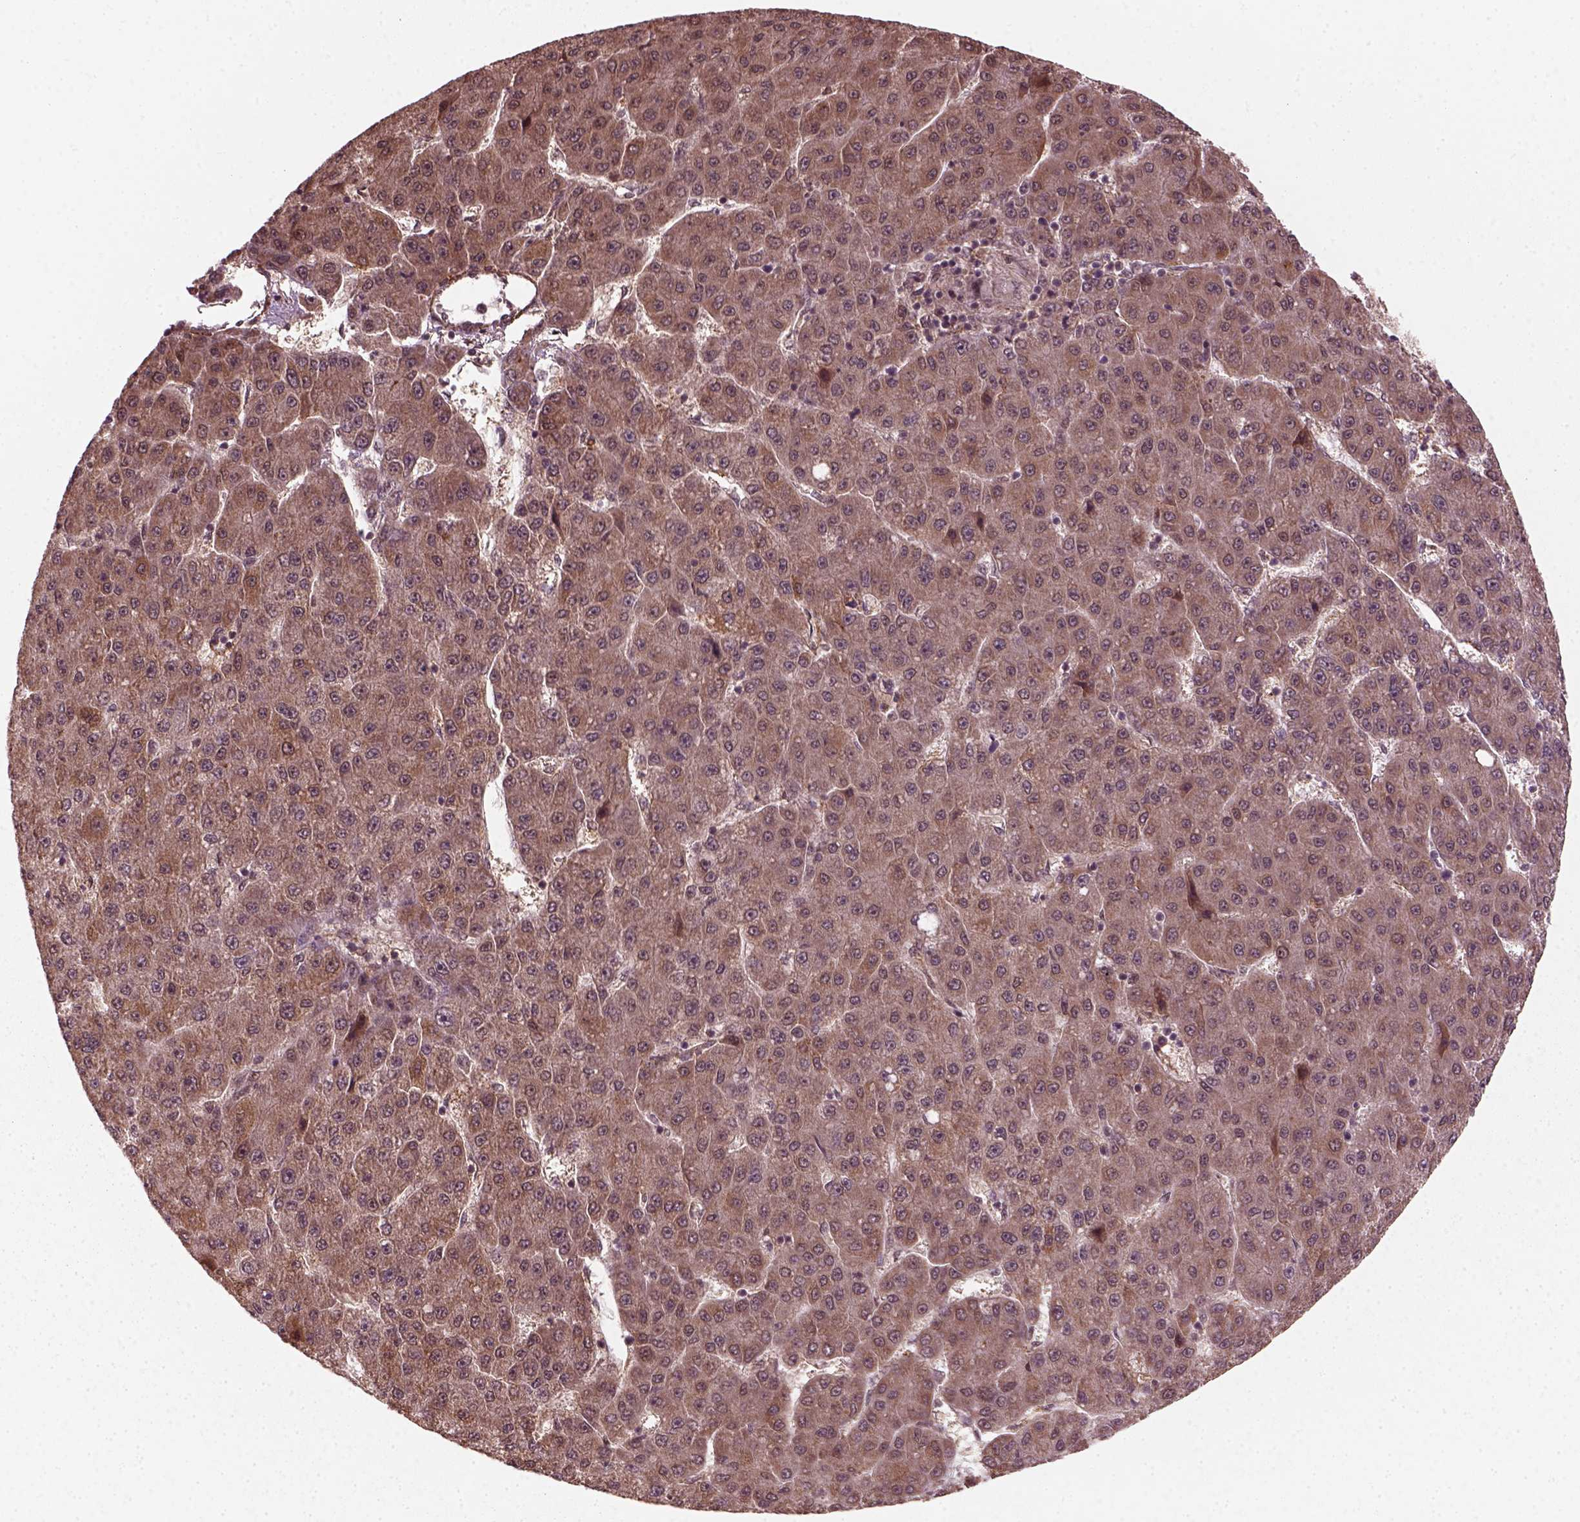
{"staining": {"intensity": "moderate", "quantity": ">75%", "location": "cytoplasmic/membranous"}, "tissue": "liver cancer", "cell_type": "Tumor cells", "image_type": "cancer", "snomed": [{"axis": "morphology", "description": "Carcinoma, Hepatocellular, NOS"}, {"axis": "topography", "description": "Liver"}], "caption": "Immunohistochemical staining of human liver cancer reveals medium levels of moderate cytoplasmic/membranous expression in approximately >75% of tumor cells. Using DAB (3,3'-diaminobenzidine) (brown) and hematoxylin (blue) stains, captured at high magnification using brightfield microscopy.", "gene": "NUDT9", "patient": {"sex": "male", "age": 67}}